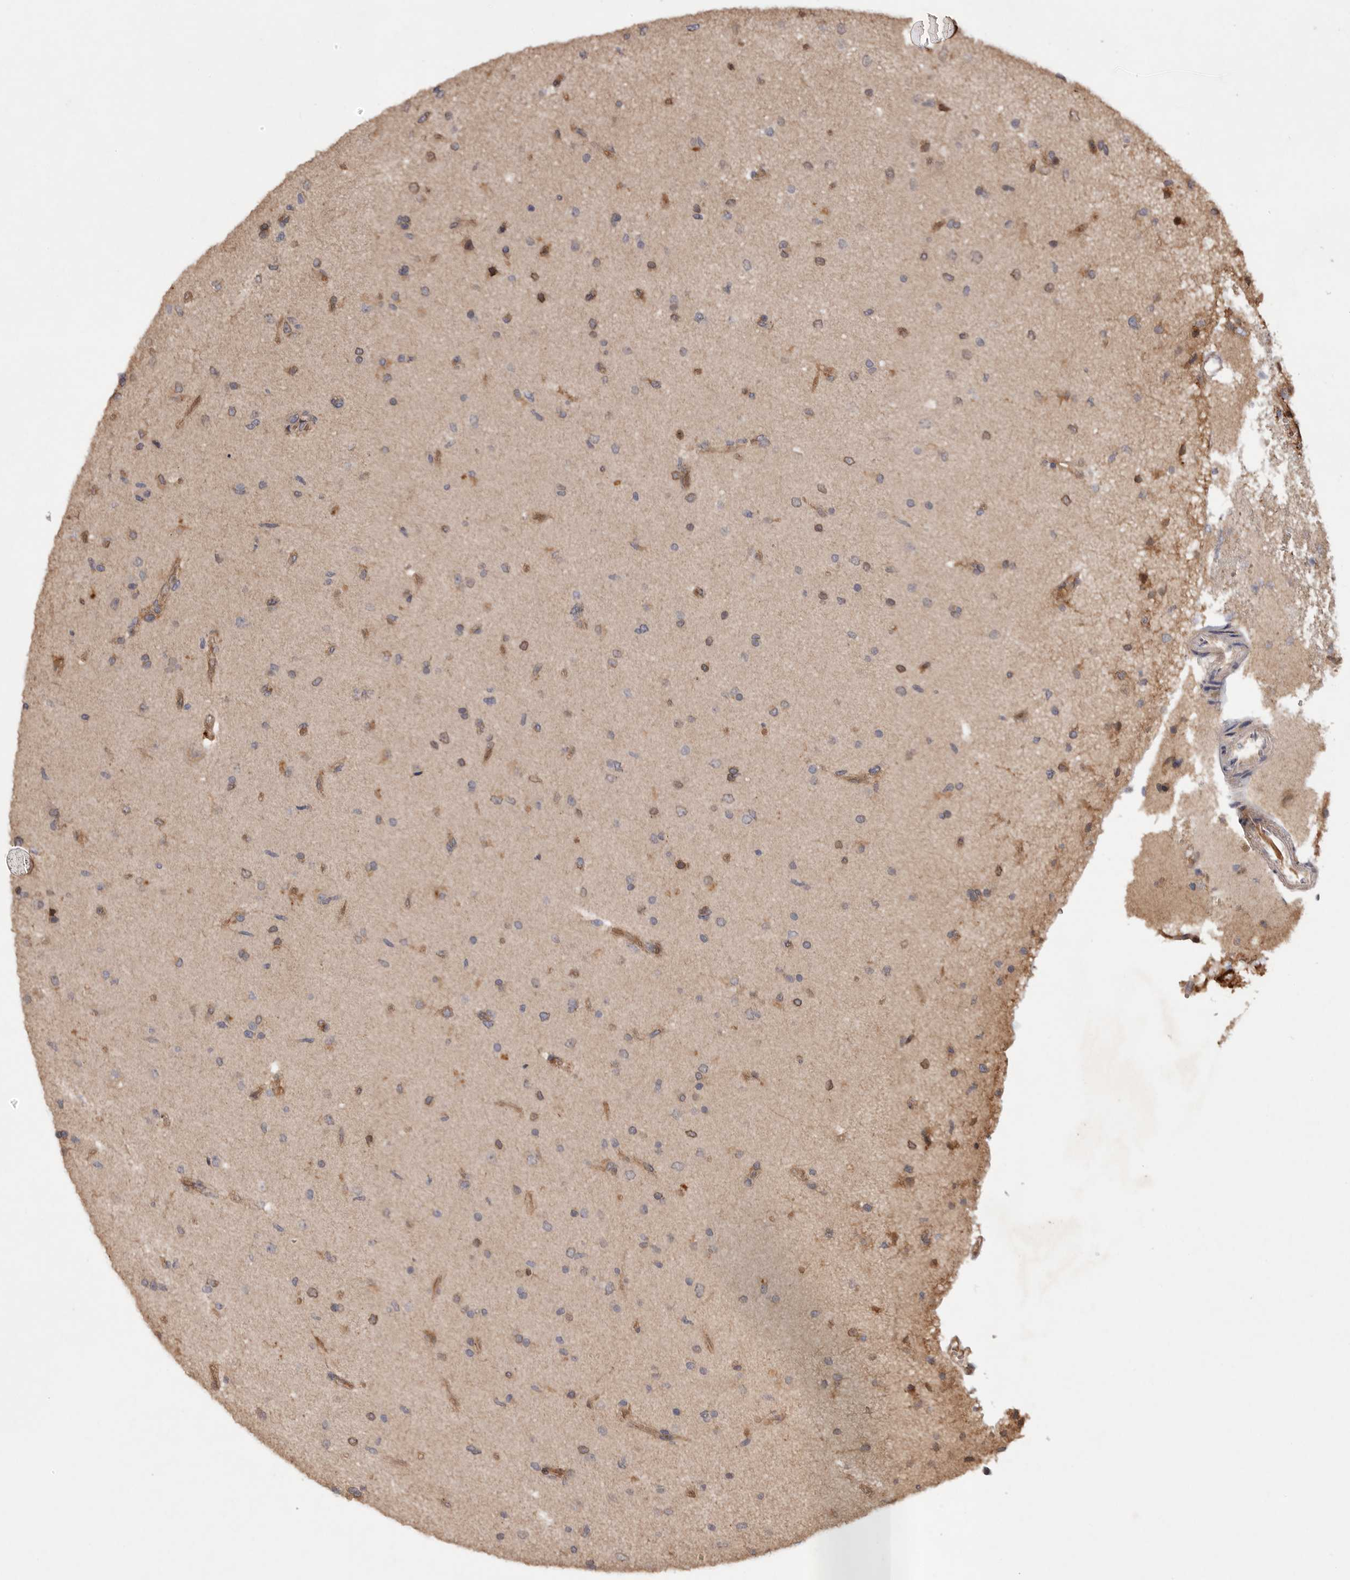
{"staining": {"intensity": "weak", "quantity": "<25%", "location": "cytoplasmic/membranous"}, "tissue": "glioma", "cell_type": "Tumor cells", "image_type": "cancer", "snomed": [{"axis": "morphology", "description": "Glioma, malignant, High grade"}, {"axis": "topography", "description": "Brain"}], "caption": "Immunohistochemical staining of human glioma shows no significant positivity in tumor cells.", "gene": "VN1R4", "patient": {"sex": "male", "age": 72}}